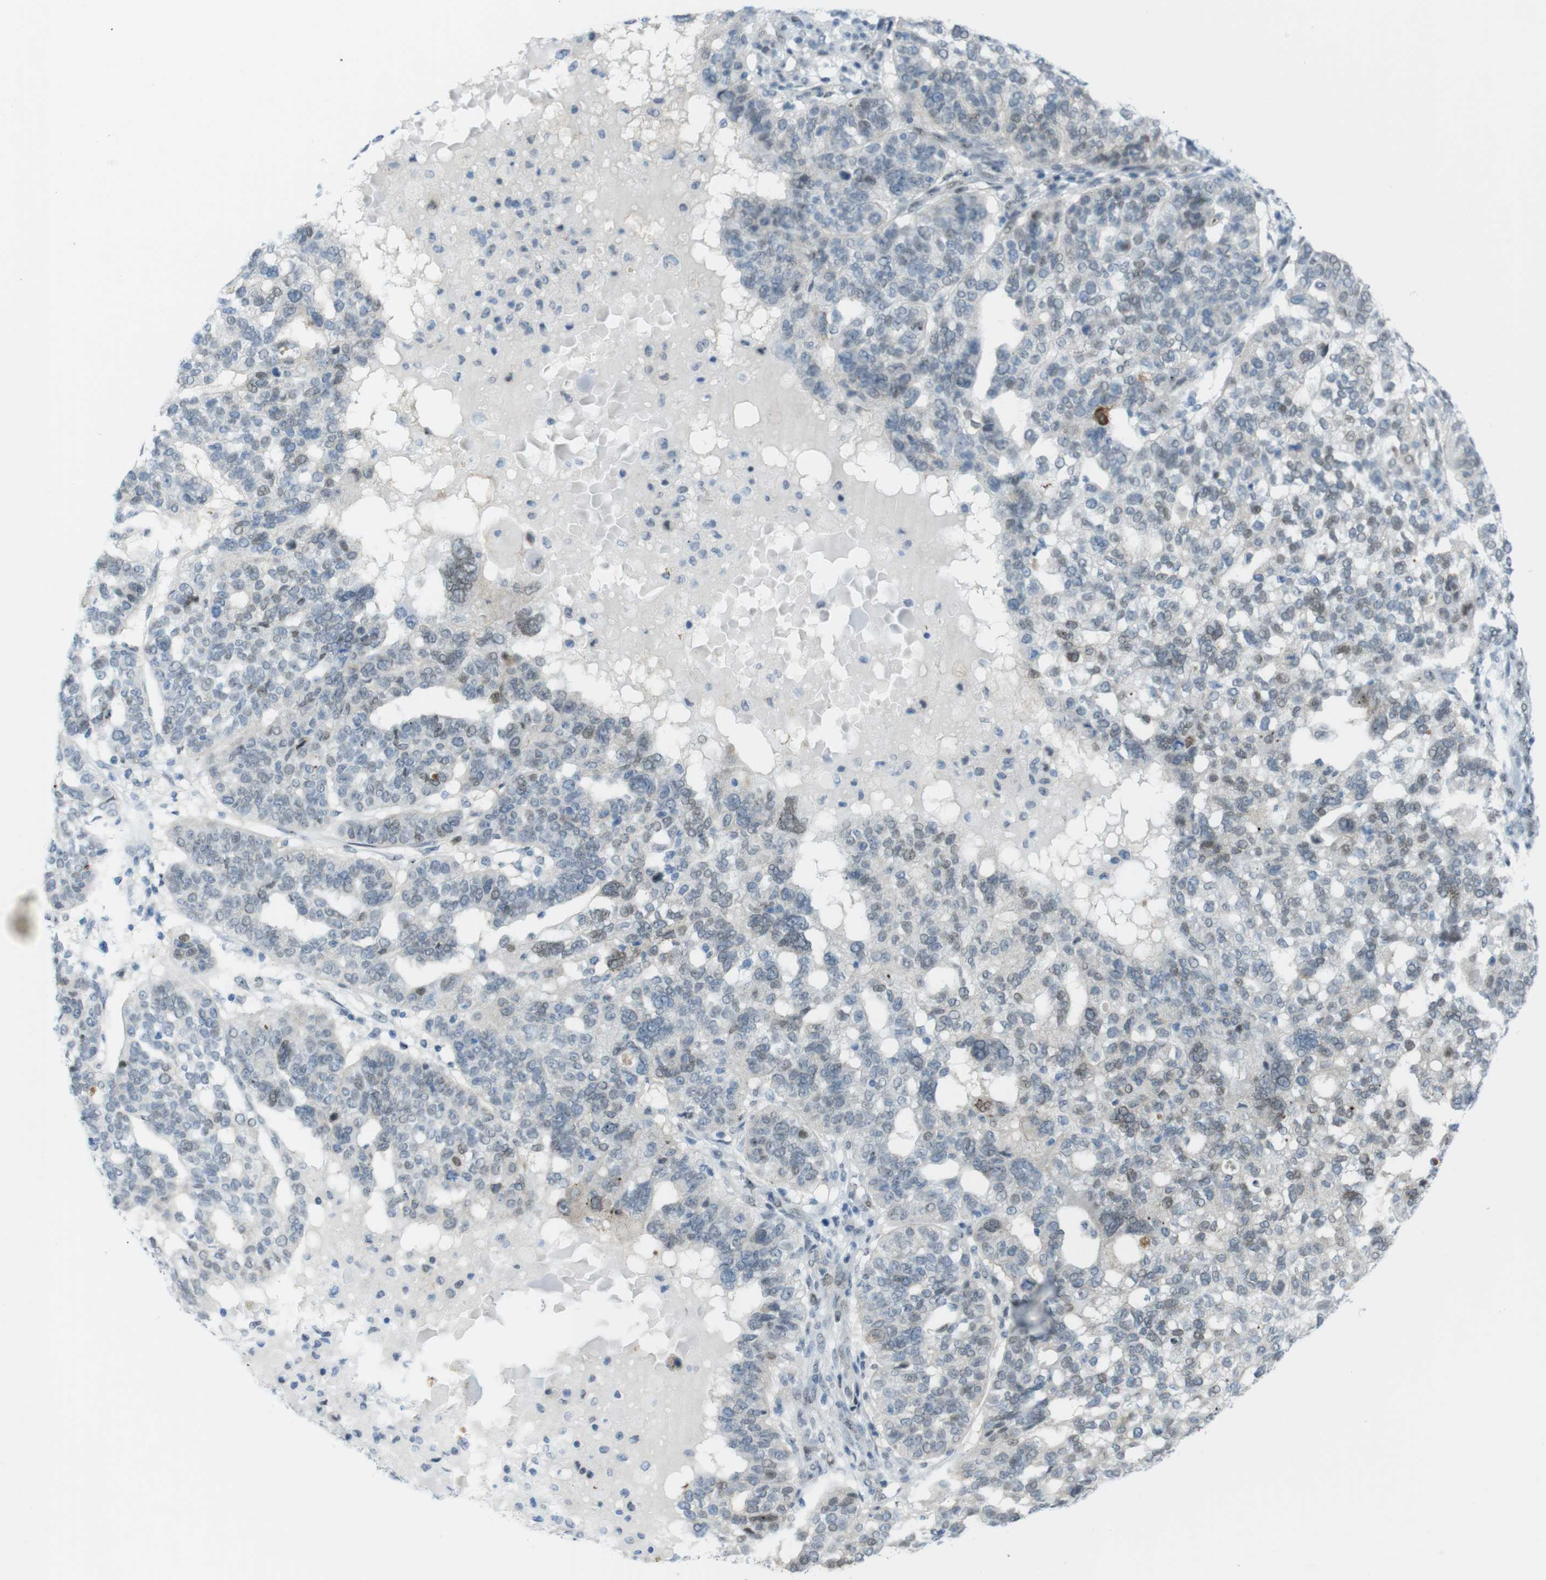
{"staining": {"intensity": "weak", "quantity": "<25%", "location": "nuclear"}, "tissue": "ovarian cancer", "cell_type": "Tumor cells", "image_type": "cancer", "snomed": [{"axis": "morphology", "description": "Cystadenocarcinoma, serous, NOS"}, {"axis": "topography", "description": "Ovary"}], "caption": "Immunohistochemistry image of human ovarian cancer stained for a protein (brown), which reveals no expression in tumor cells.", "gene": "UBB", "patient": {"sex": "female", "age": 59}}